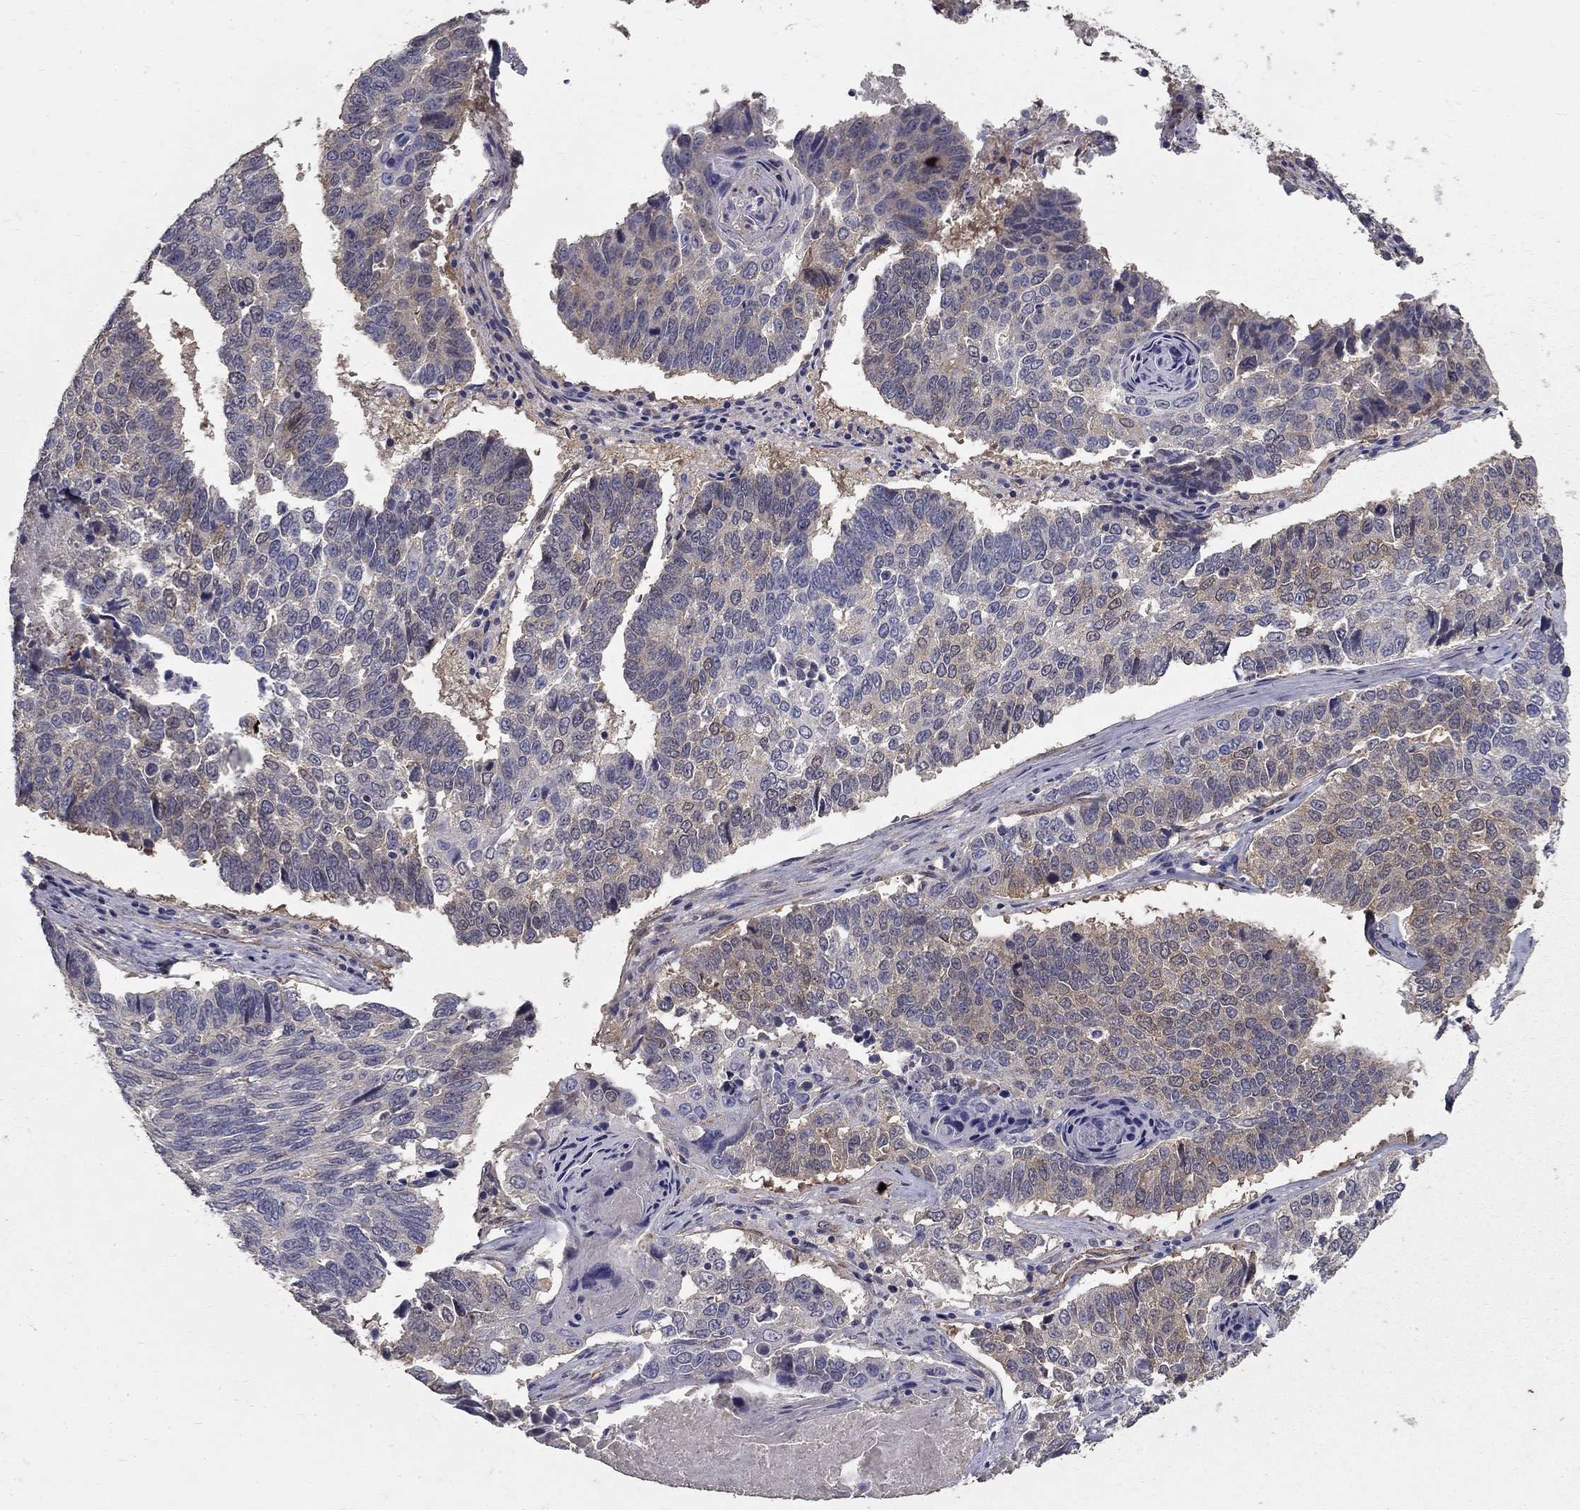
{"staining": {"intensity": "weak", "quantity": "25%-75%", "location": "cytoplasmic/membranous"}, "tissue": "lung cancer", "cell_type": "Tumor cells", "image_type": "cancer", "snomed": [{"axis": "morphology", "description": "Squamous cell carcinoma, NOS"}, {"axis": "topography", "description": "Lung"}], "caption": "Protein staining demonstrates weak cytoplasmic/membranous positivity in about 25%-75% of tumor cells in lung cancer. Using DAB (brown) and hematoxylin (blue) stains, captured at high magnification using brightfield microscopy.", "gene": "MPP2", "patient": {"sex": "male", "age": 73}}